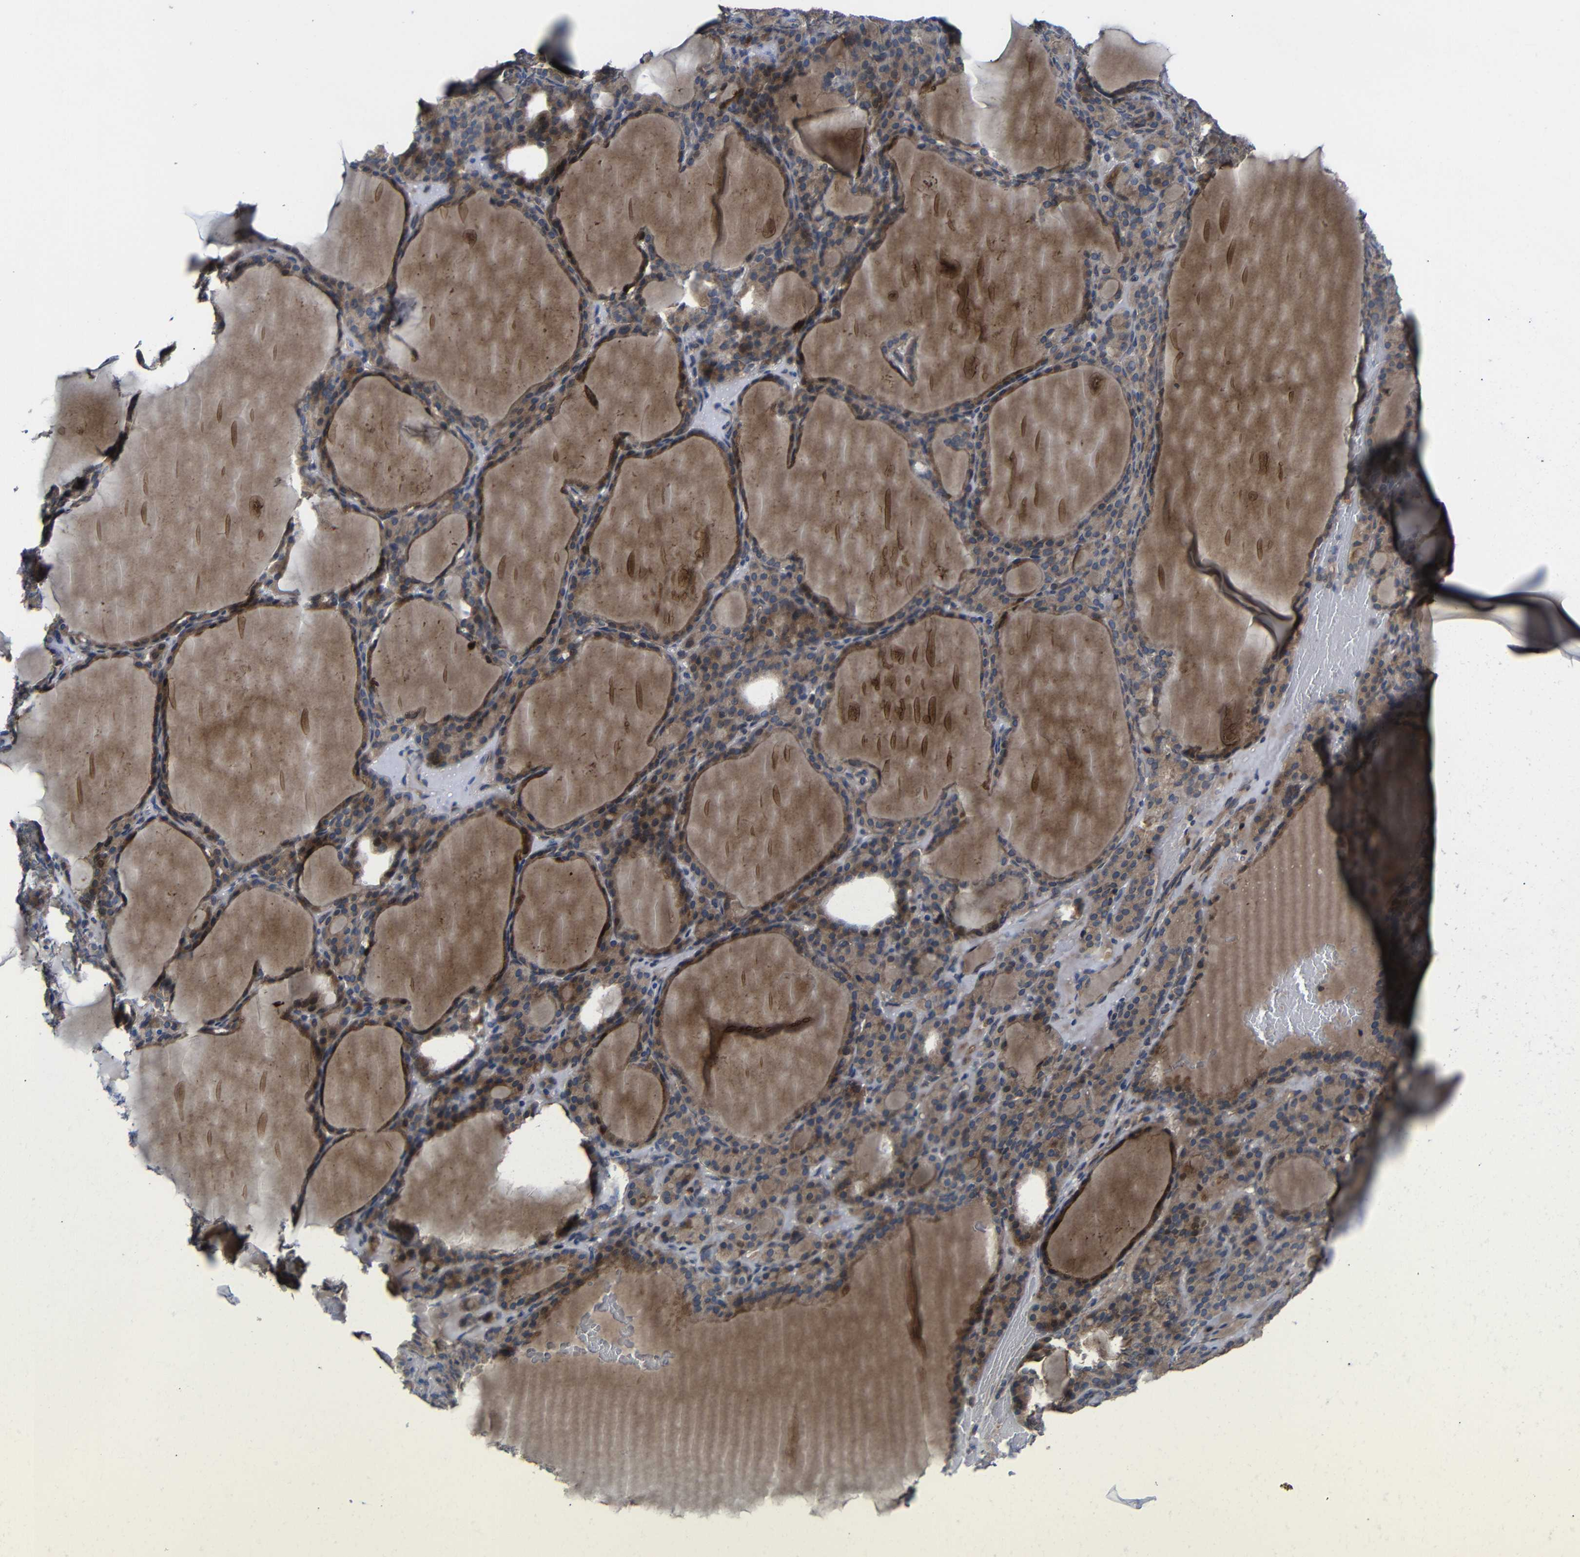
{"staining": {"intensity": "moderate", "quantity": ">75%", "location": "cytoplasmic/membranous"}, "tissue": "thyroid gland", "cell_type": "Glandular cells", "image_type": "normal", "snomed": [{"axis": "morphology", "description": "Normal tissue, NOS"}, {"axis": "topography", "description": "Thyroid gland"}], "caption": "Human thyroid gland stained for a protein (brown) displays moderate cytoplasmic/membranous positive positivity in about >75% of glandular cells.", "gene": "LPAR5", "patient": {"sex": "female", "age": 28}}